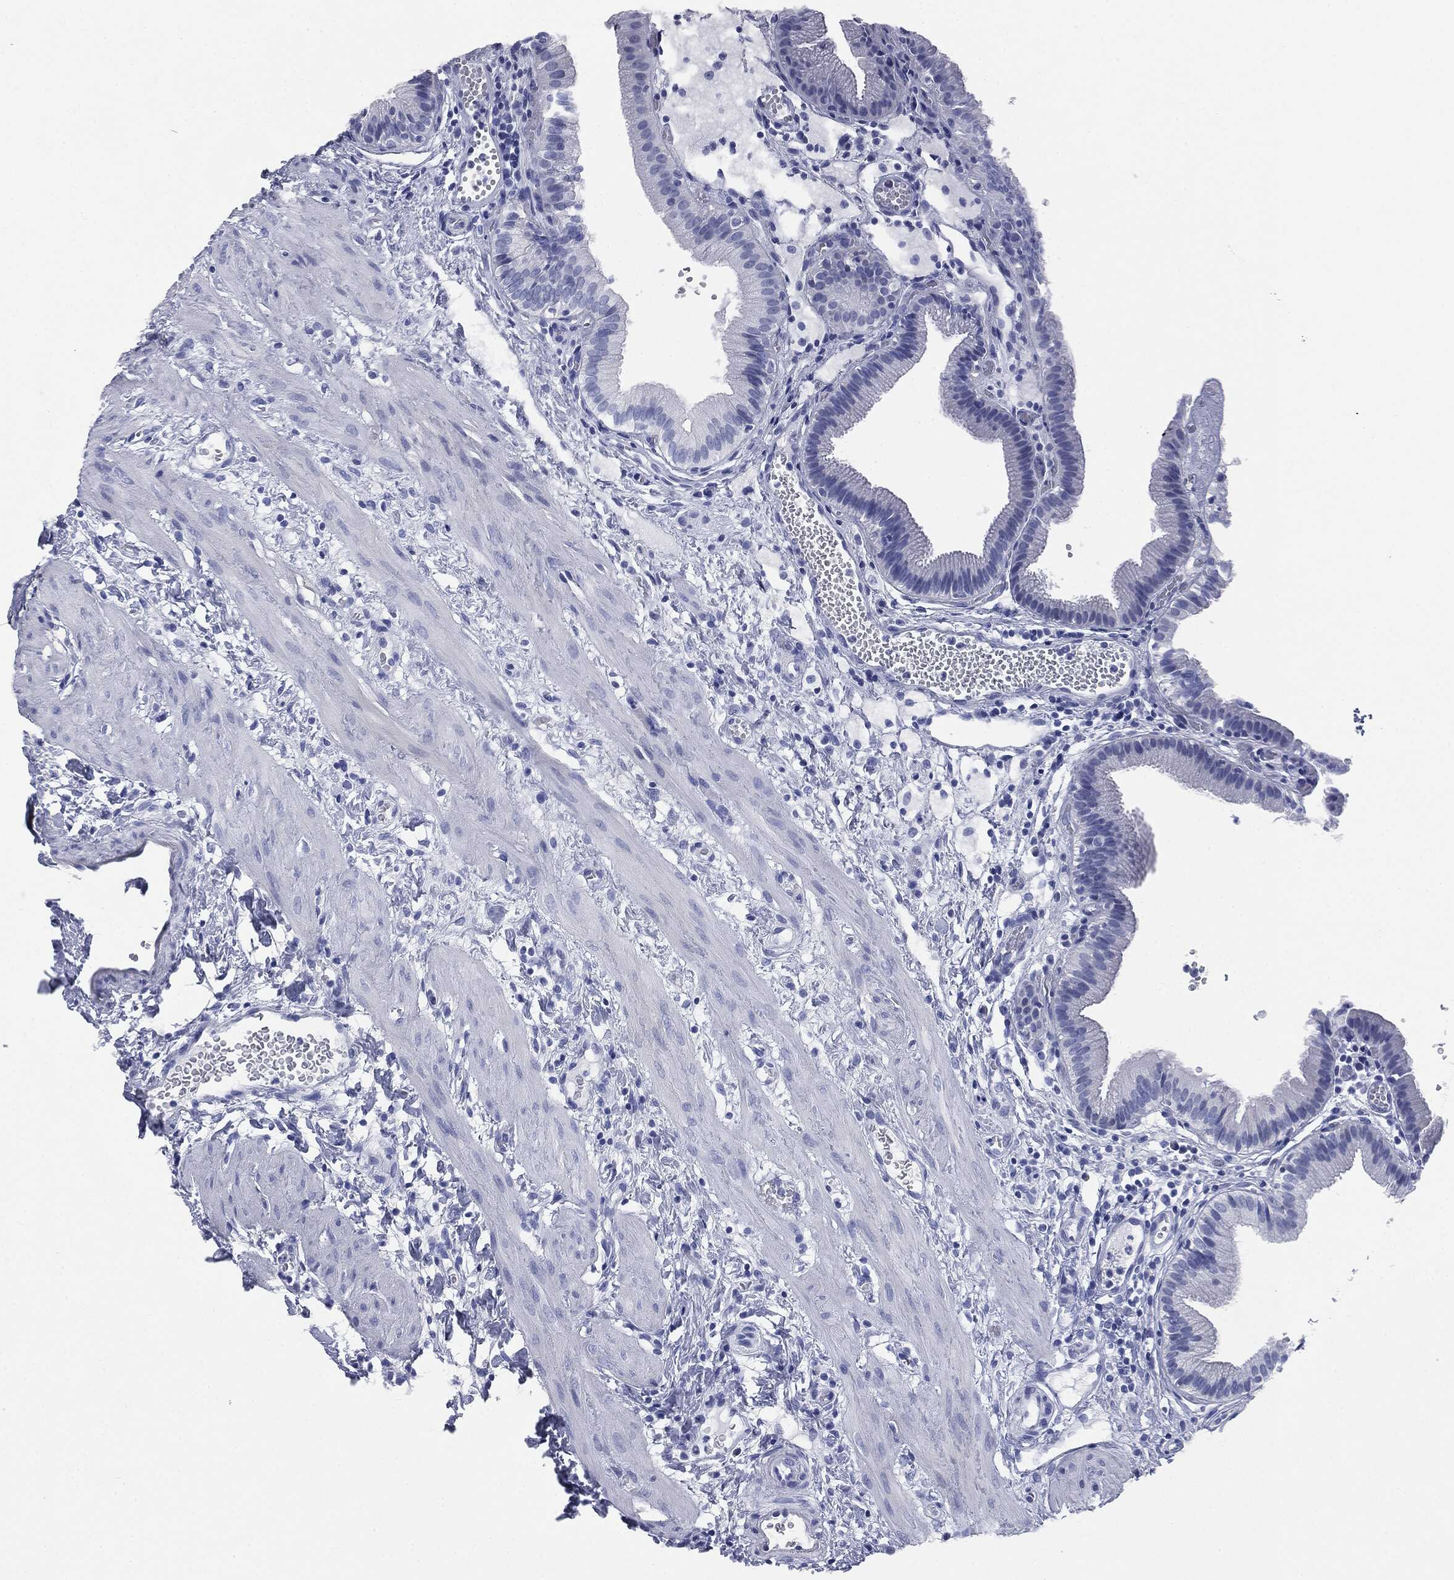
{"staining": {"intensity": "negative", "quantity": "none", "location": "none"}, "tissue": "gallbladder", "cell_type": "Glandular cells", "image_type": "normal", "snomed": [{"axis": "morphology", "description": "Normal tissue, NOS"}, {"axis": "topography", "description": "Gallbladder"}], "caption": "Protein analysis of benign gallbladder shows no significant staining in glandular cells. (DAB (3,3'-diaminobenzidine) IHC with hematoxylin counter stain).", "gene": "ATP2A1", "patient": {"sex": "female", "age": 24}}